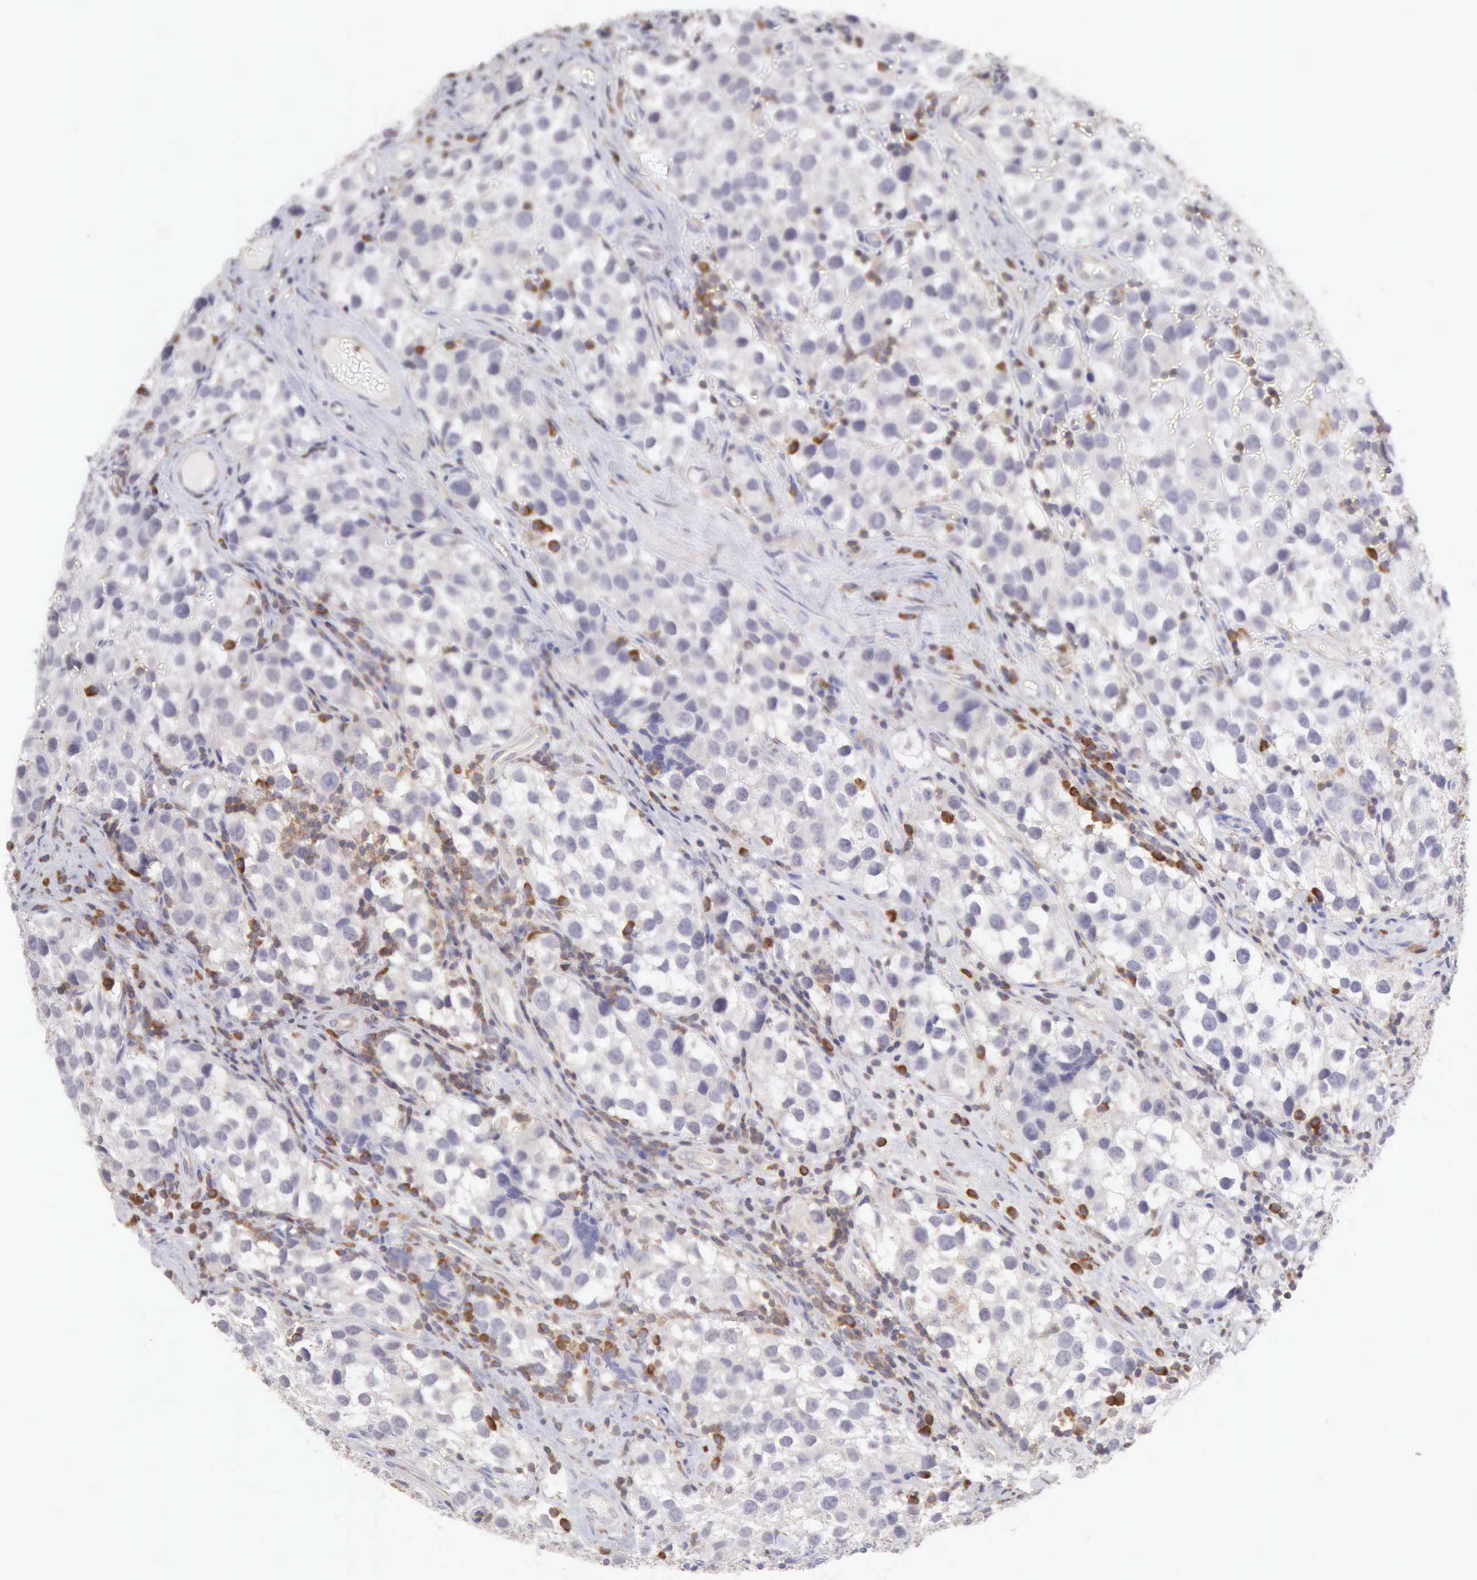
{"staining": {"intensity": "negative", "quantity": "none", "location": "none"}, "tissue": "testis cancer", "cell_type": "Tumor cells", "image_type": "cancer", "snomed": [{"axis": "morphology", "description": "Seminoma, NOS"}, {"axis": "topography", "description": "Testis"}], "caption": "This micrograph is of seminoma (testis) stained with IHC to label a protein in brown with the nuclei are counter-stained blue. There is no expression in tumor cells.", "gene": "SASH3", "patient": {"sex": "male", "age": 39}}